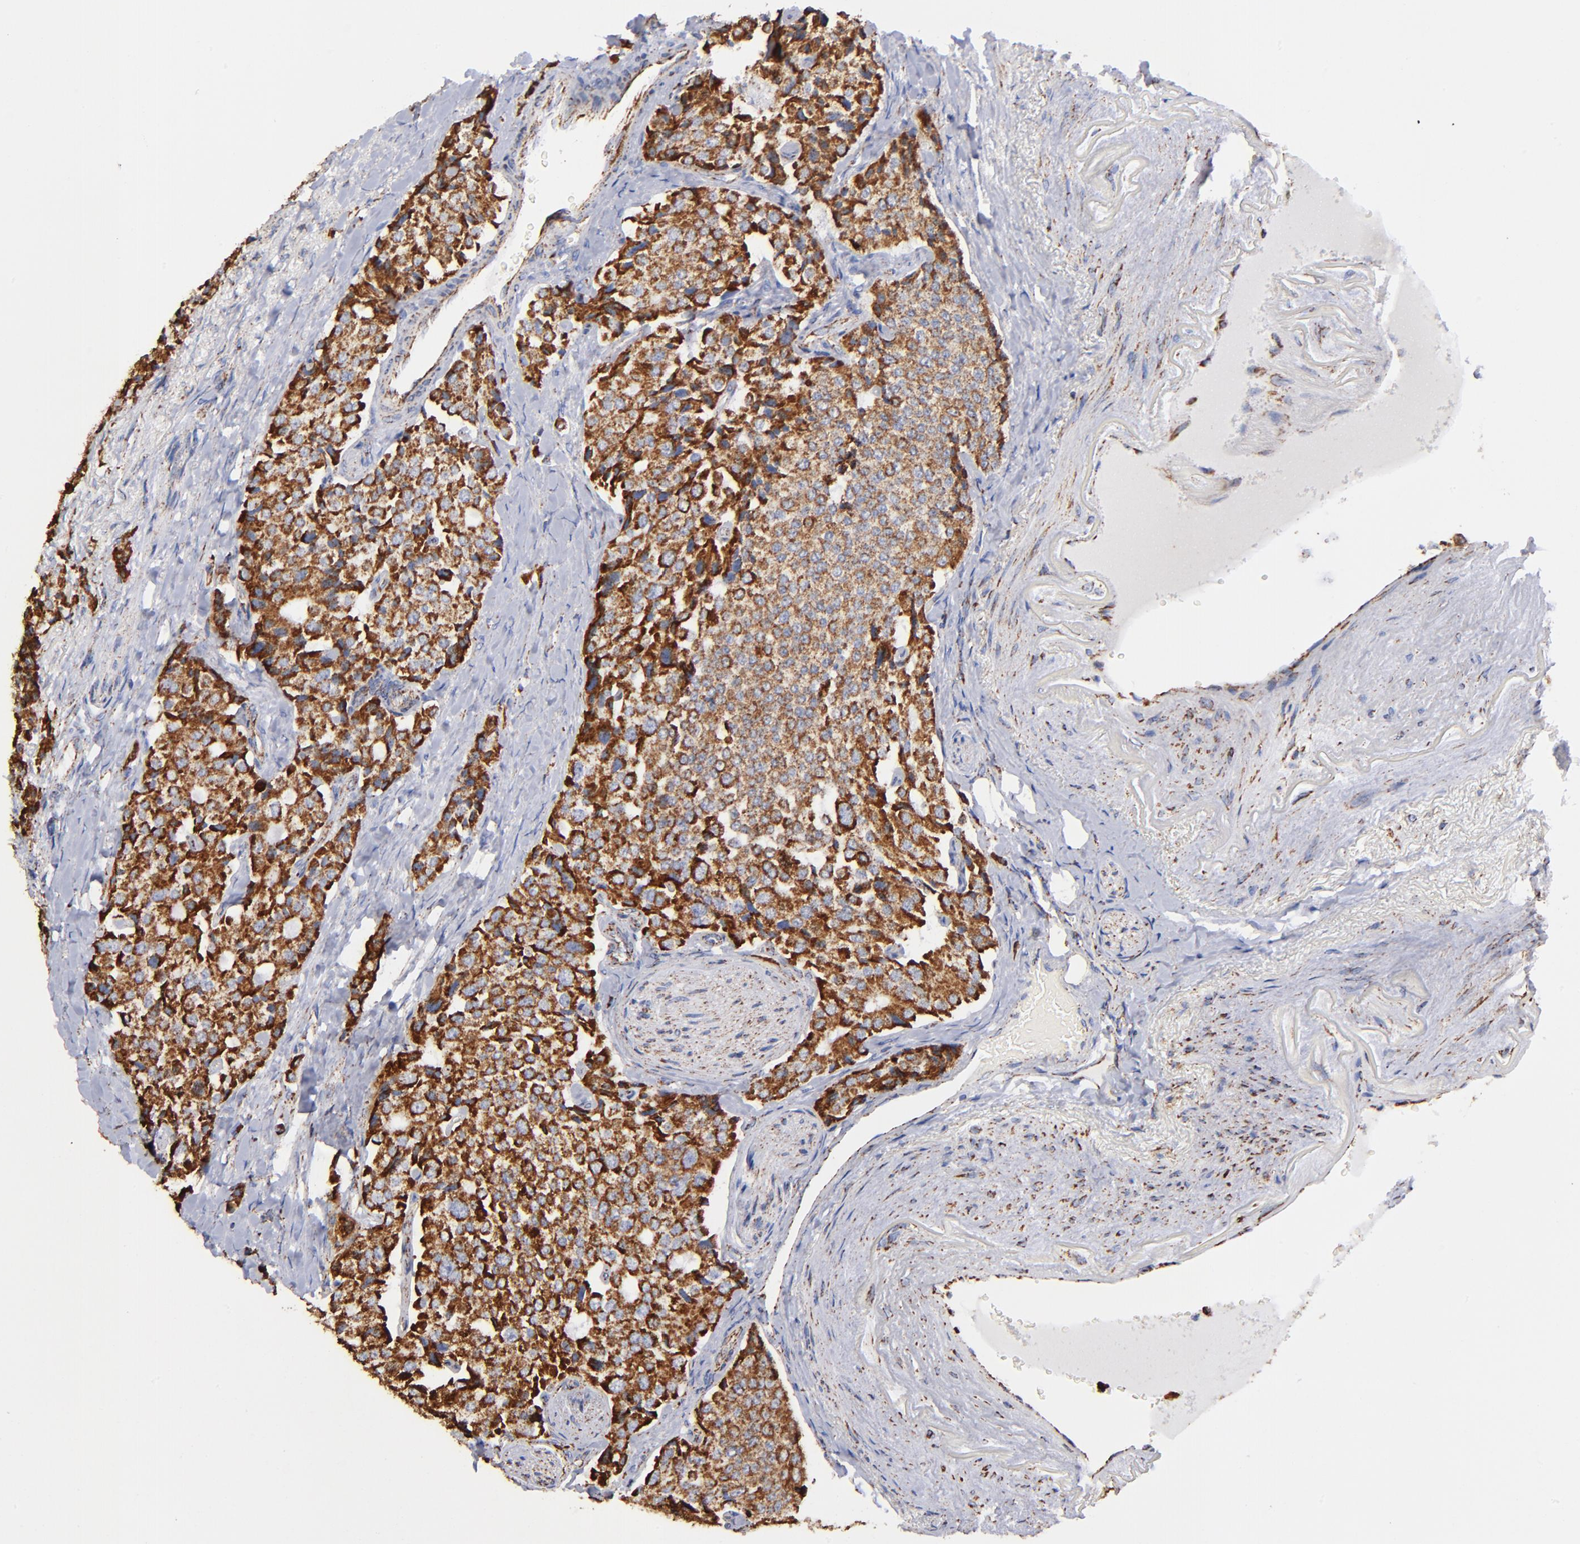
{"staining": {"intensity": "strong", "quantity": ">75%", "location": "cytoplasmic/membranous"}, "tissue": "carcinoid", "cell_type": "Tumor cells", "image_type": "cancer", "snomed": [{"axis": "morphology", "description": "Carcinoid, malignant, NOS"}, {"axis": "topography", "description": "Colon"}], "caption": "Human malignant carcinoid stained with a protein marker shows strong staining in tumor cells.", "gene": "PHB1", "patient": {"sex": "female", "age": 61}}